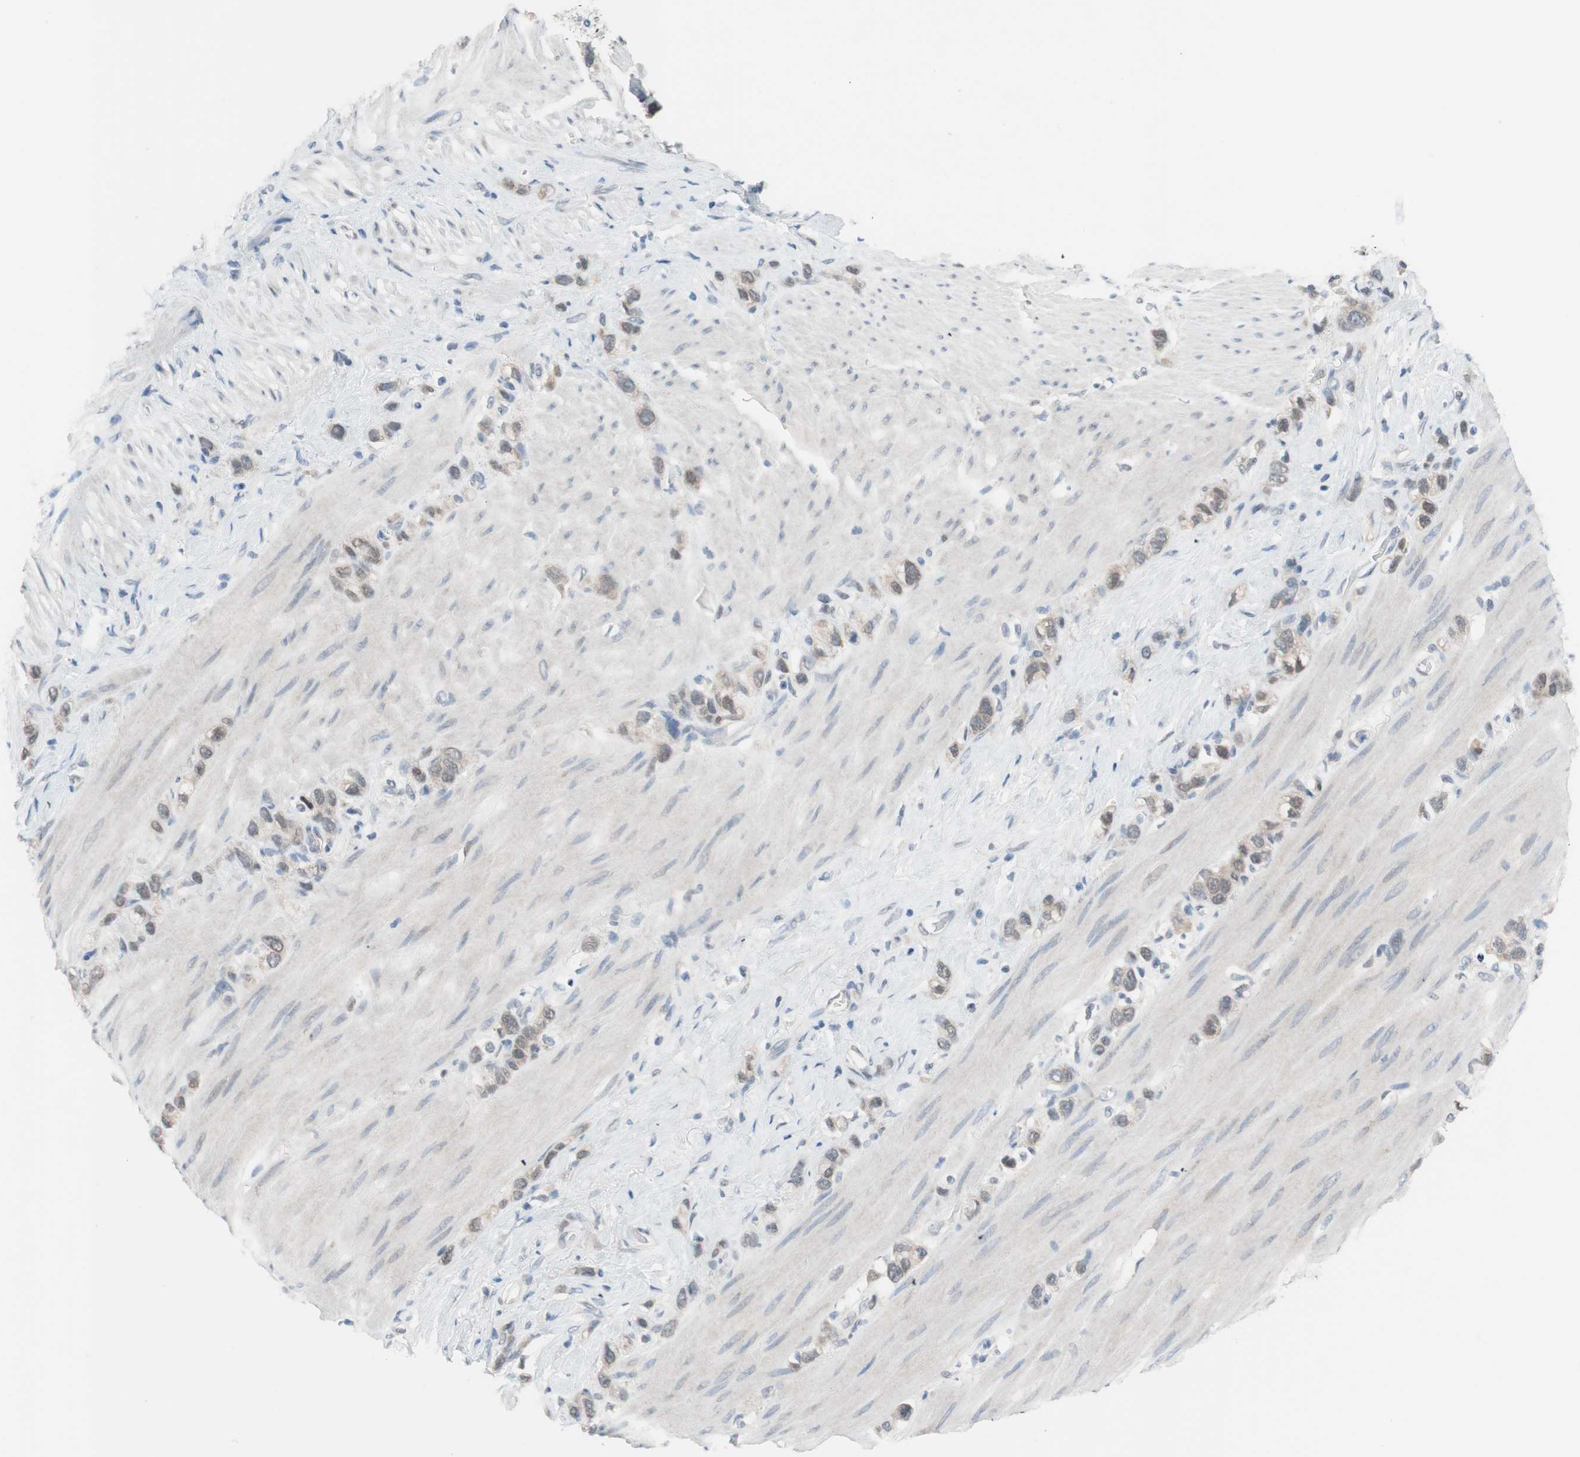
{"staining": {"intensity": "weak", "quantity": "<25%", "location": "cytoplasmic/membranous"}, "tissue": "stomach cancer", "cell_type": "Tumor cells", "image_type": "cancer", "snomed": [{"axis": "morphology", "description": "Normal tissue, NOS"}, {"axis": "morphology", "description": "Adenocarcinoma, NOS"}, {"axis": "morphology", "description": "Adenocarcinoma, High grade"}, {"axis": "topography", "description": "Stomach, upper"}, {"axis": "topography", "description": "Stomach"}], "caption": "Protein analysis of adenocarcinoma (stomach) demonstrates no significant staining in tumor cells. (DAB (3,3'-diaminobenzidine) immunohistochemistry visualized using brightfield microscopy, high magnification).", "gene": "GRHL1", "patient": {"sex": "female", "age": 65}}